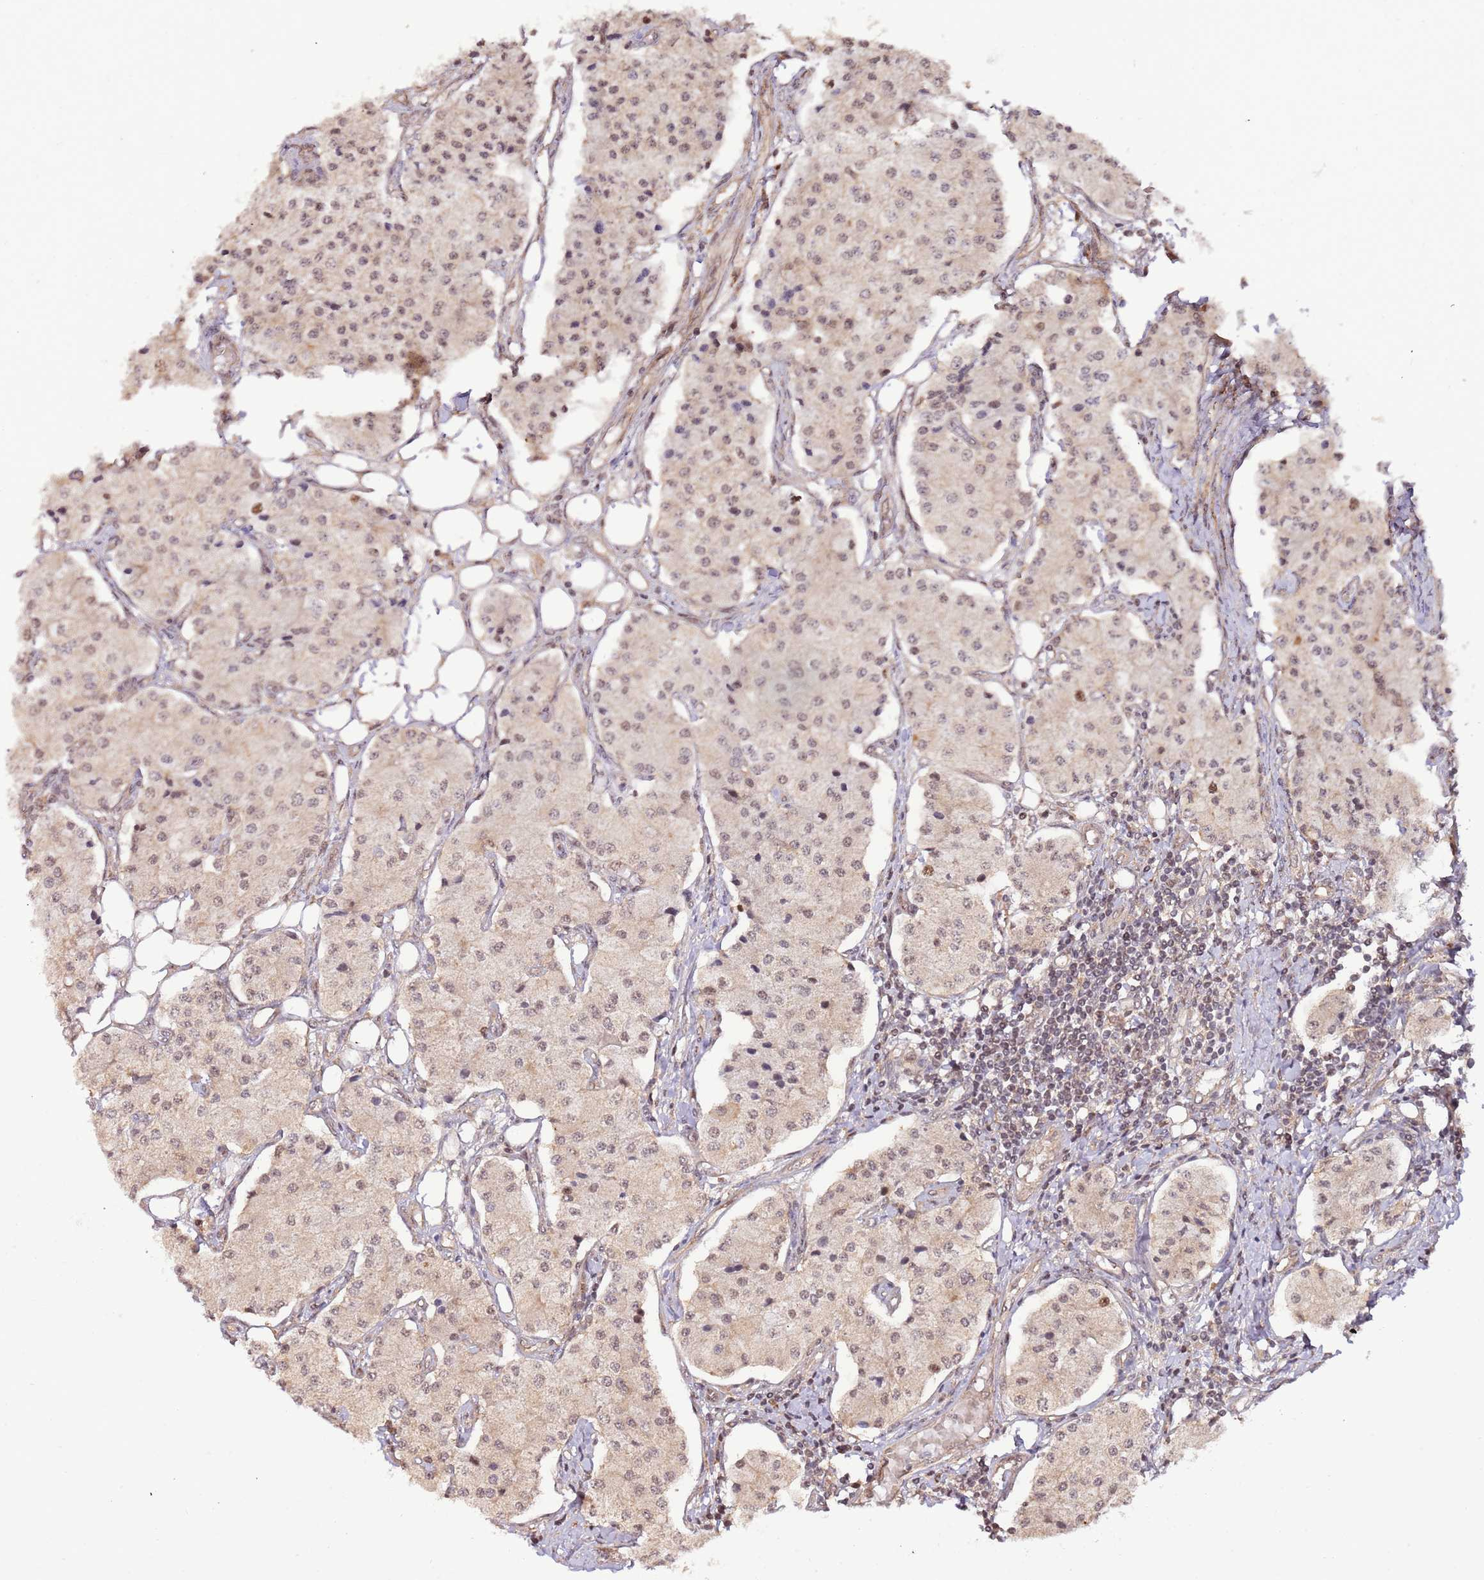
{"staining": {"intensity": "weak", "quantity": "25%-75%", "location": "nuclear"}, "tissue": "carcinoid", "cell_type": "Tumor cells", "image_type": "cancer", "snomed": [{"axis": "morphology", "description": "Carcinoid, malignant, NOS"}, {"axis": "topography", "description": "Colon"}], "caption": "Human carcinoid stained with a brown dye shows weak nuclear positive expression in about 25%-75% of tumor cells.", "gene": "RIF1", "patient": {"sex": "female", "age": 52}}